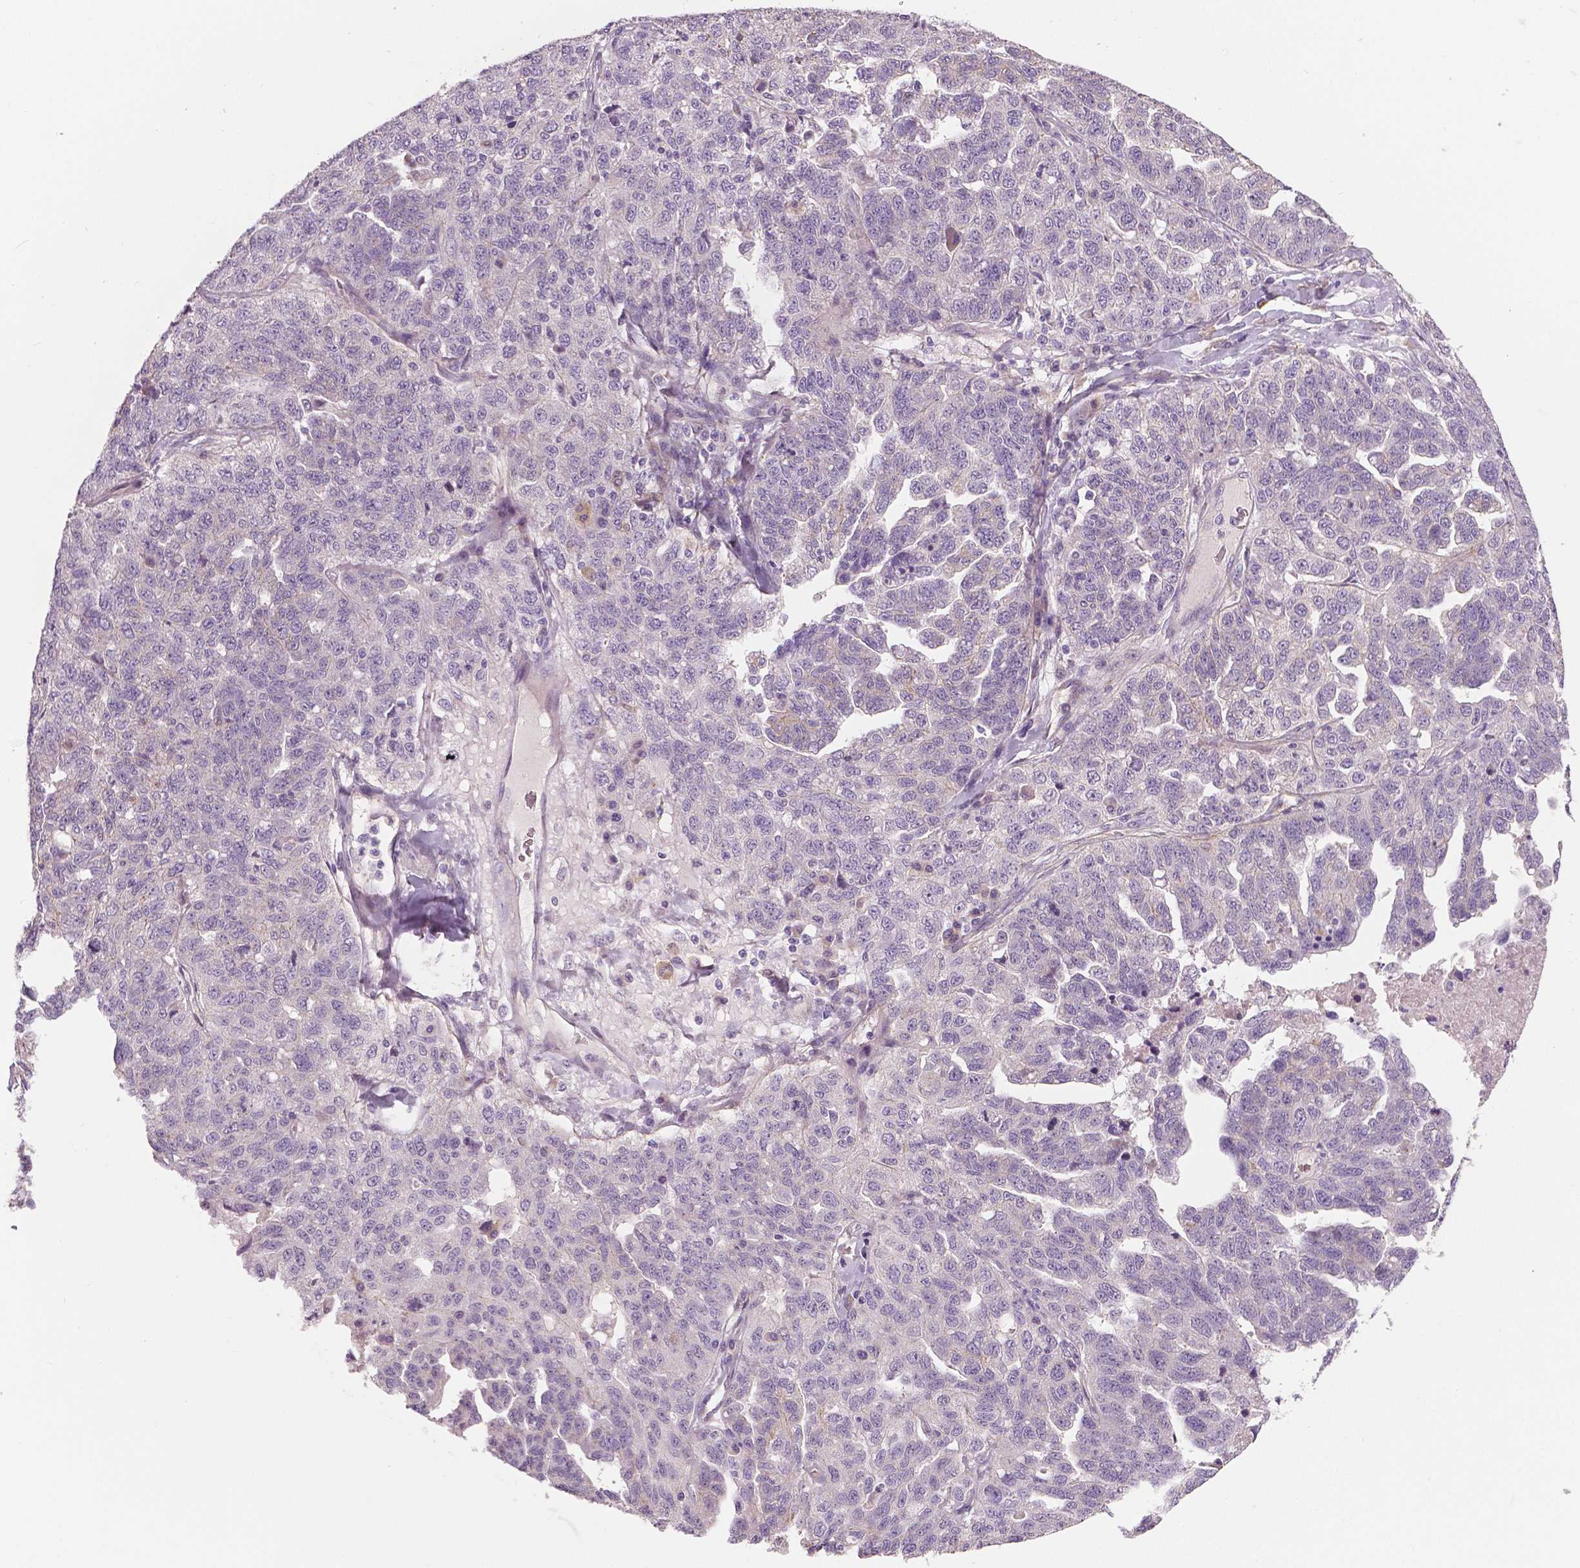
{"staining": {"intensity": "negative", "quantity": "none", "location": "none"}, "tissue": "ovarian cancer", "cell_type": "Tumor cells", "image_type": "cancer", "snomed": [{"axis": "morphology", "description": "Cystadenocarcinoma, serous, NOS"}, {"axis": "topography", "description": "Ovary"}], "caption": "Photomicrograph shows no protein staining in tumor cells of ovarian cancer tissue. Nuclei are stained in blue.", "gene": "FLT1", "patient": {"sex": "female", "age": 71}}